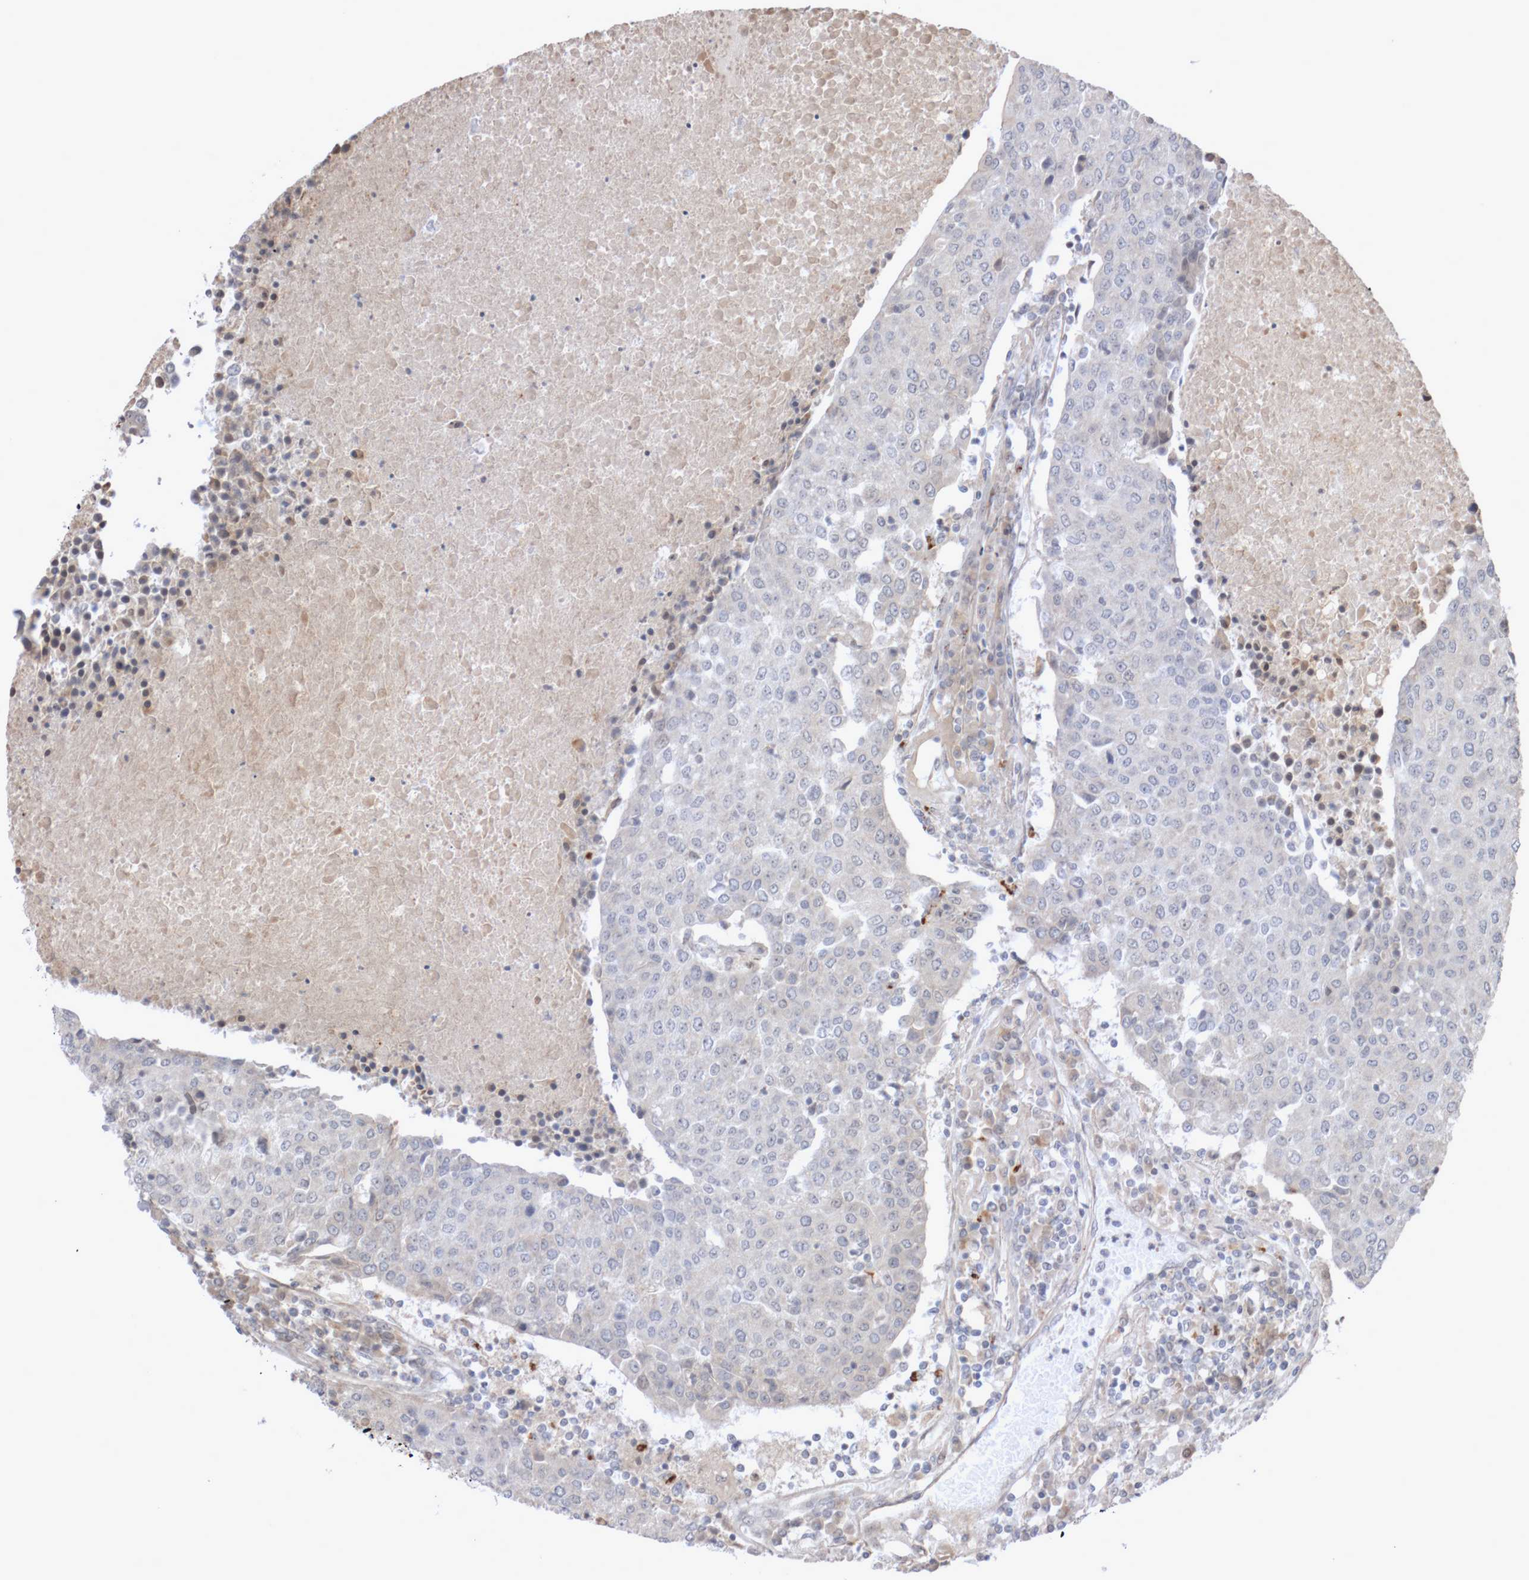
{"staining": {"intensity": "negative", "quantity": "none", "location": "none"}, "tissue": "urothelial cancer", "cell_type": "Tumor cells", "image_type": "cancer", "snomed": [{"axis": "morphology", "description": "Urothelial carcinoma, High grade"}, {"axis": "topography", "description": "Urinary bladder"}], "caption": "DAB immunohistochemical staining of urothelial cancer demonstrates no significant staining in tumor cells.", "gene": "DPH7", "patient": {"sex": "female", "age": 85}}